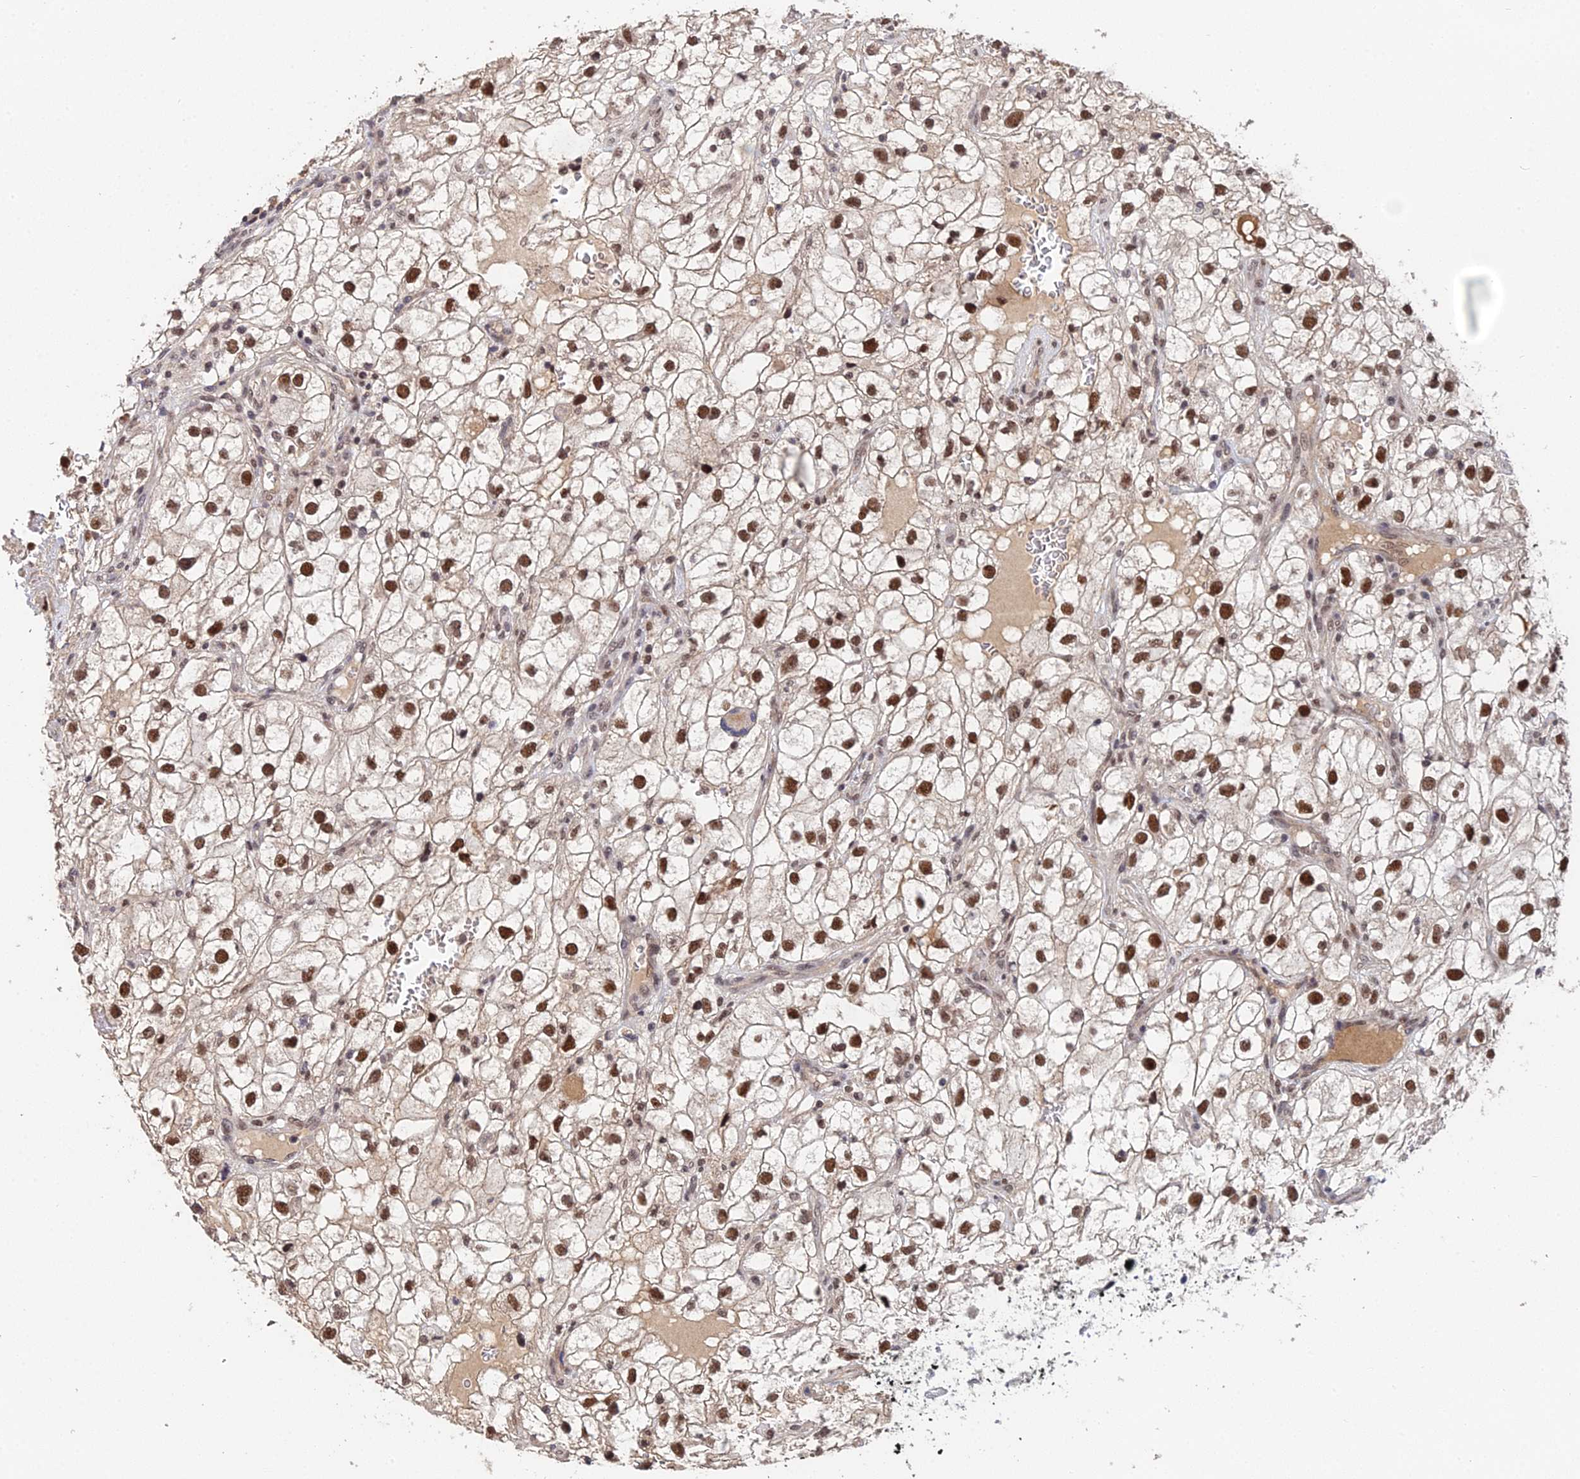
{"staining": {"intensity": "strong", "quantity": ">75%", "location": "nuclear"}, "tissue": "renal cancer", "cell_type": "Tumor cells", "image_type": "cancer", "snomed": [{"axis": "morphology", "description": "Adenocarcinoma, NOS"}, {"axis": "topography", "description": "Kidney"}], "caption": "Renal cancer tissue displays strong nuclear expression in about >75% of tumor cells, visualized by immunohistochemistry. (DAB (3,3'-diaminobenzidine) IHC with brightfield microscopy, high magnification).", "gene": "ERCC5", "patient": {"sex": "male", "age": 59}}